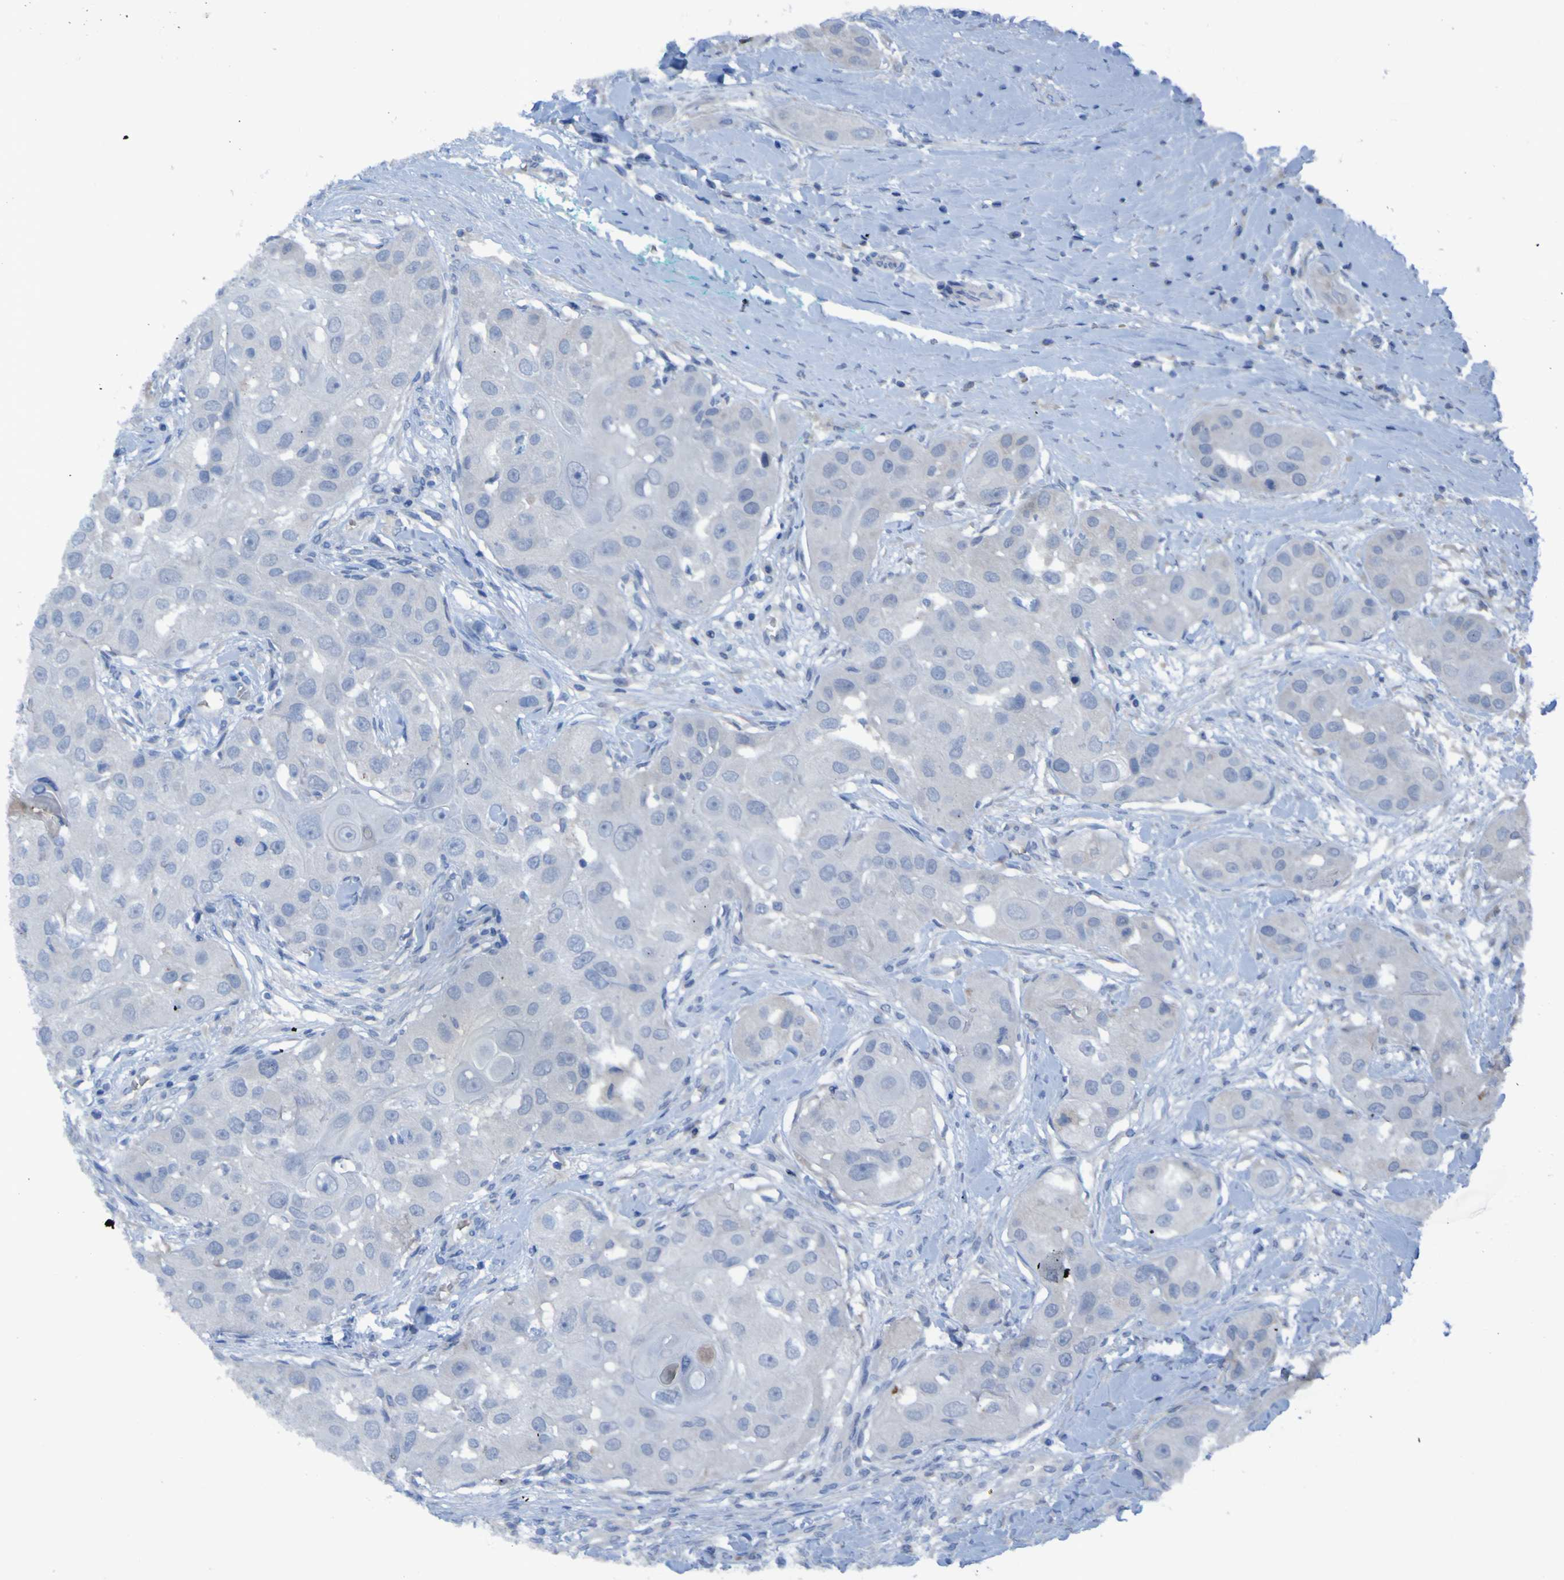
{"staining": {"intensity": "negative", "quantity": "none", "location": "none"}, "tissue": "head and neck cancer", "cell_type": "Tumor cells", "image_type": "cancer", "snomed": [{"axis": "morphology", "description": "Normal tissue, NOS"}, {"axis": "morphology", "description": "Squamous cell carcinoma, NOS"}, {"axis": "topography", "description": "Skeletal muscle"}, {"axis": "topography", "description": "Head-Neck"}], "caption": "Immunohistochemical staining of squamous cell carcinoma (head and neck) demonstrates no significant staining in tumor cells. Brightfield microscopy of IHC stained with DAB (3,3'-diaminobenzidine) (brown) and hematoxylin (blue), captured at high magnification.", "gene": "SGK2", "patient": {"sex": "male", "age": 51}}